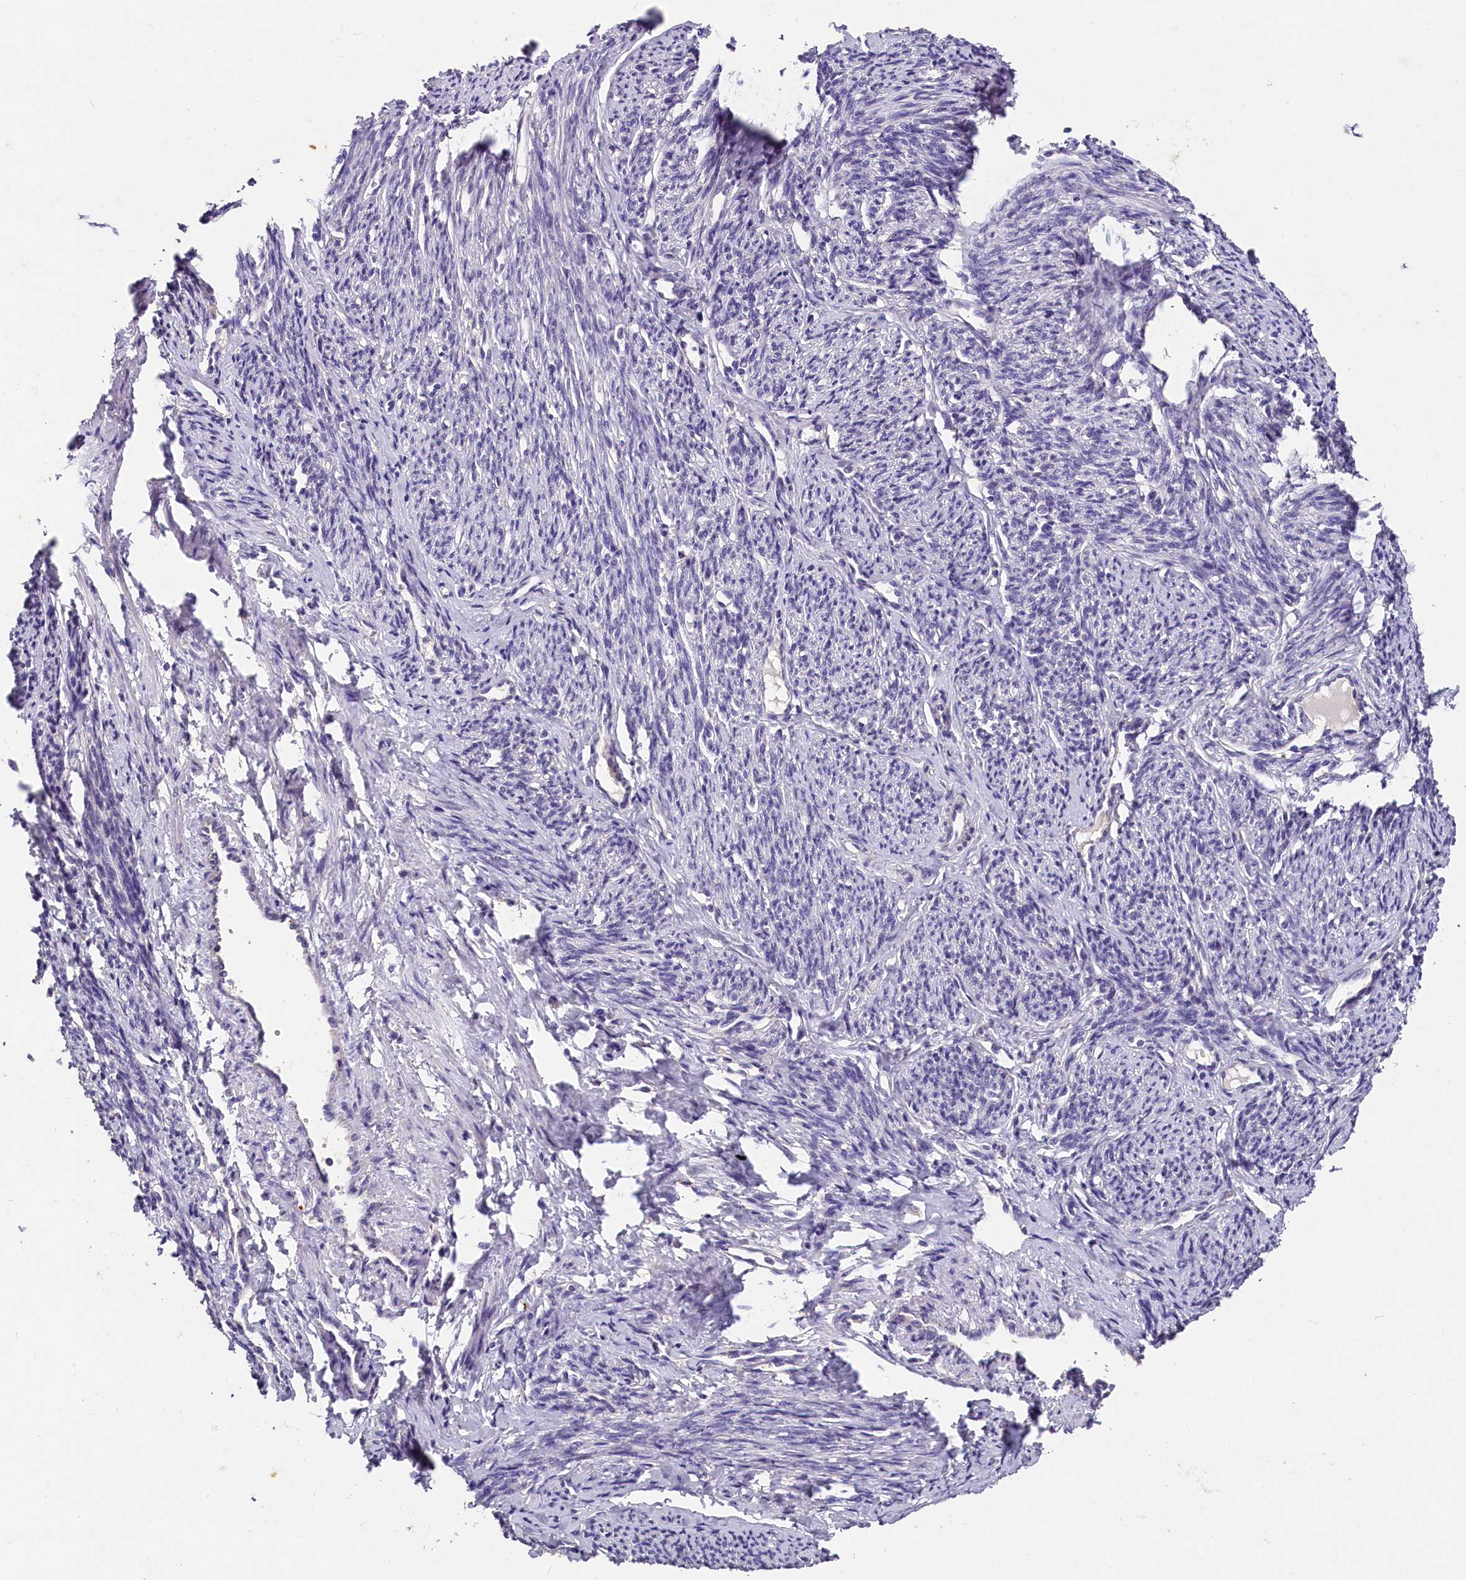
{"staining": {"intensity": "negative", "quantity": "none", "location": "none"}, "tissue": "smooth muscle", "cell_type": "Smooth muscle cells", "image_type": "normal", "snomed": [{"axis": "morphology", "description": "Normal tissue, NOS"}, {"axis": "topography", "description": "Smooth muscle"}, {"axis": "topography", "description": "Uterus"}], "caption": "Smooth muscle cells show no significant protein positivity in normal smooth muscle.", "gene": "ST7L", "patient": {"sex": "female", "age": 59}}